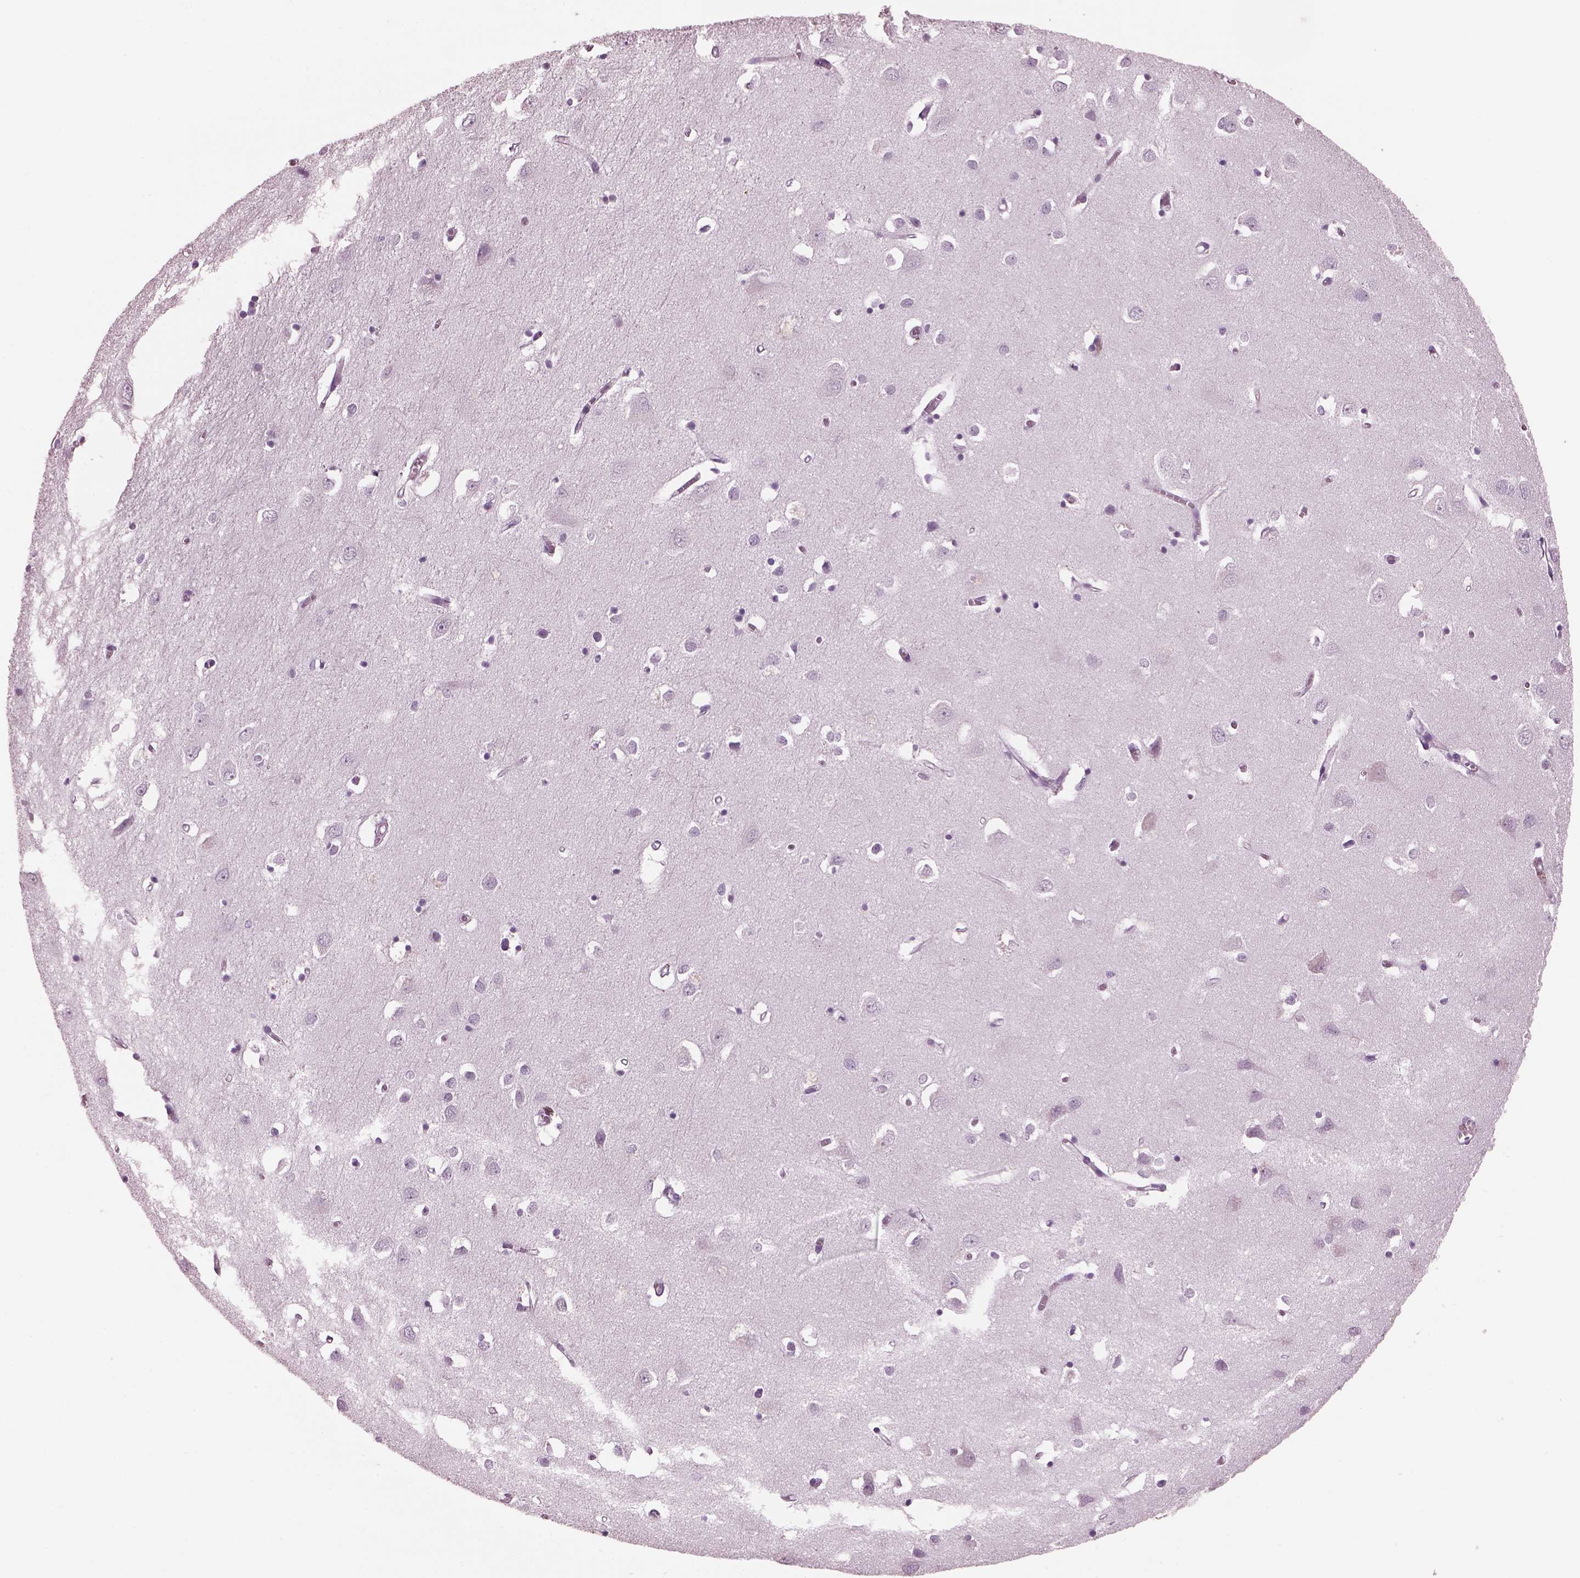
{"staining": {"intensity": "negative", "quantity": "none", "location": "none"}, "tissue": "cerebral cortex", "cell_type": "Endothelial cells", "image_type": "normal", "snomed": [{"axis": "morphology", "description": "Normal tissue, NOS"}, {"axis": "topography", "description": "Cerebral cortex"}], "caption": "The micrograph displays no significant expression in endothelial cells of cerebral cortex.", "gene": "PACRG", "patient": {"sex": "male", "age": 70}}